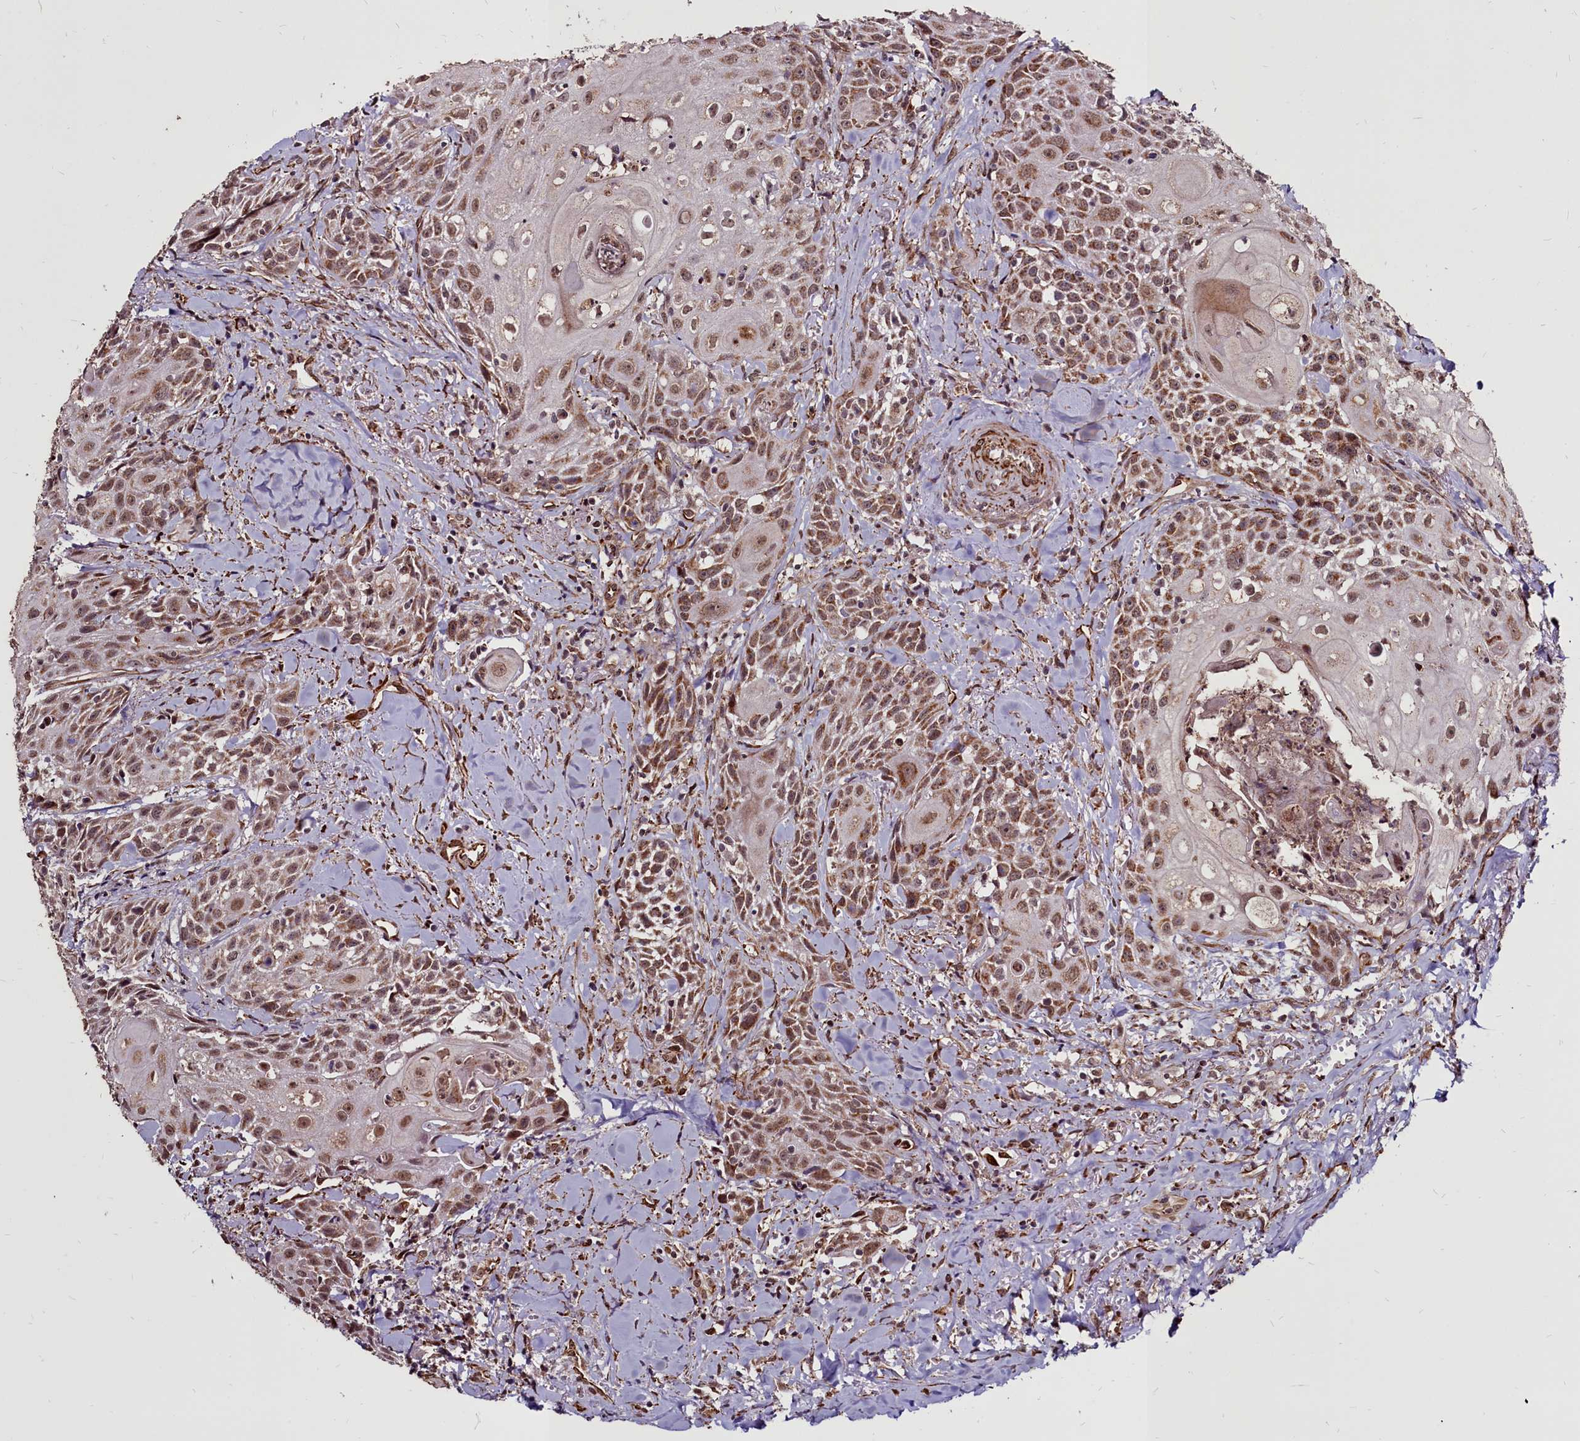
{"staining": {"intensity": "moderate", "quantity": ">75%", "location": "cytoplasmic/membranous,nuclear"}, "tissue": "head and neck cancer", "cell_type": "Tumor cells", "image_type": "cancer", "snomed": [{"axis": "morphology", "description": "Squamous cell carcinoma, NOS"}, {"axis": "topography", "description": "Oral tissue"}, {"axis": "topography", "description": "Head-Neck"}], "caption": "Immunohistochemistry staining of head and neck squamous cell carcinoma, which exhibits medium levels of moderate cytoplasmic/membranous and nuclear staining in approximately >75% of tumor cells indicating moderate cytoplasmic/membranous and nuclear protein staining. The staining was performed using DAB (brown) for protein detection and nuclei were counterstained in hematoxylin (blue).", "gene": "CLK3", "patient": {"sex": "female", "age": 82}}